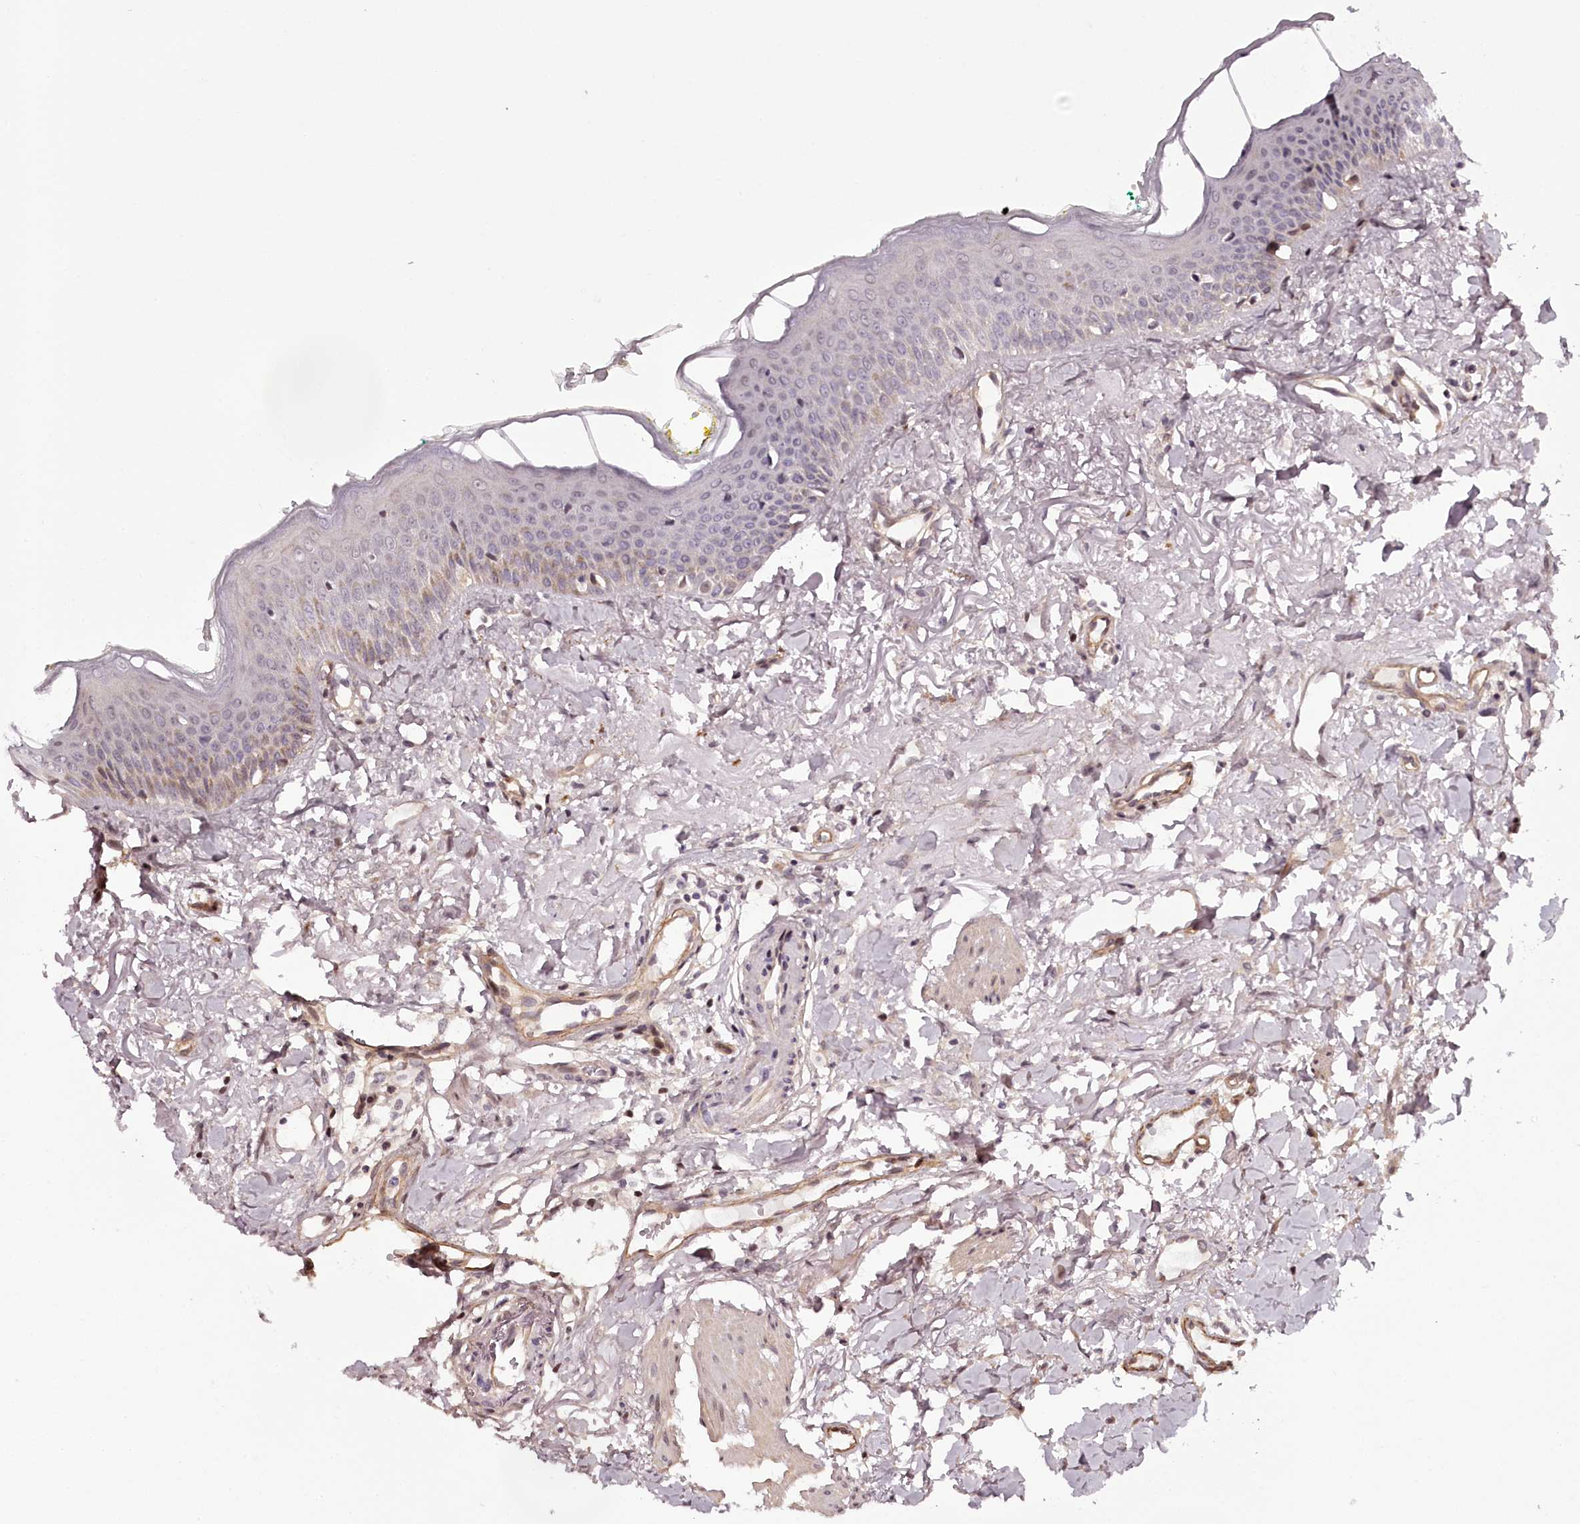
{"staining": {"intensity": "weak", "quantity": "<25%", "location": "cytoplasmic/membranous,nuclear"}, "tissue": "oral mucosa", "cell_type": "Squamous epithelial cells", "image_type": "normal", "snomed": [{"axis": "morphology", "description": "Normal tissue, NOS"}, {"axis": "topography", "description": "Oral tissue"}], "caption": "DAB (3,3'-diaminobenzidine) immunohistochemical staining of normal oral mucosa exhibits no significant staining in squamous epithelial cells. (DAB (3,3'-diaminobenzidine) immunohistochemistry, high magnification).", "gene": "TTC33", "patient": {"sex": "female", "age": 70}}